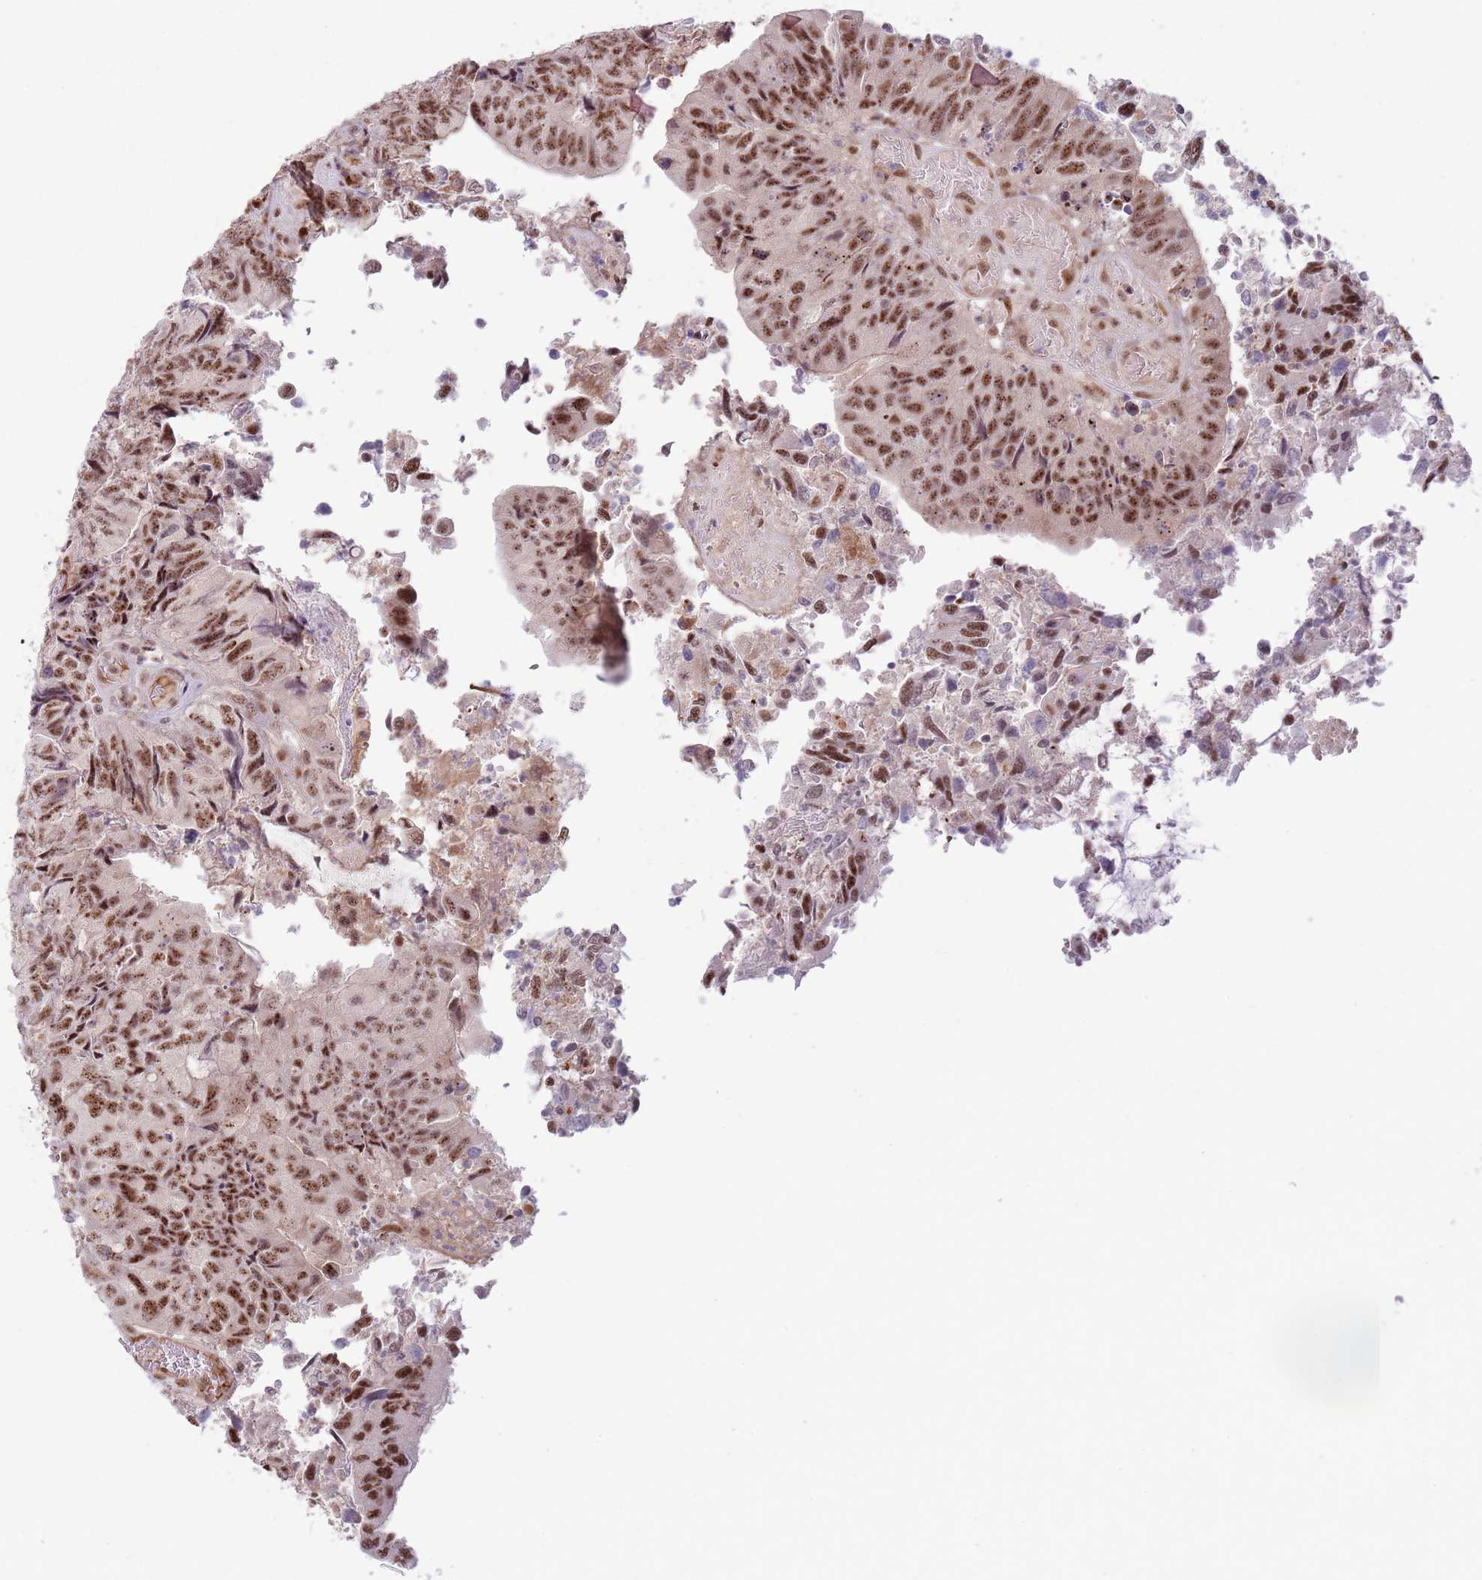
{"staining": {"intensity": "moderate", "quantity": ">75%", "location": "nuclear"}, "tissue": "colorectal cancer", "cell_type": "Tumor cells", "image_type": "cancer", "snomed": [{"axis": "morphology", "description": "Adenocarcinoma, NOS"}, {"axis": "topography", "description": "Colon"}], "caption": "A high-resolution micrograph shows immunohistochemistry staining of colorectal cancer, which demonstrates moderate nuclear staining in about >75% of tumor cells.", "gene": "SIPA1L3", "patient": {"sex": "female", "age": 67}}